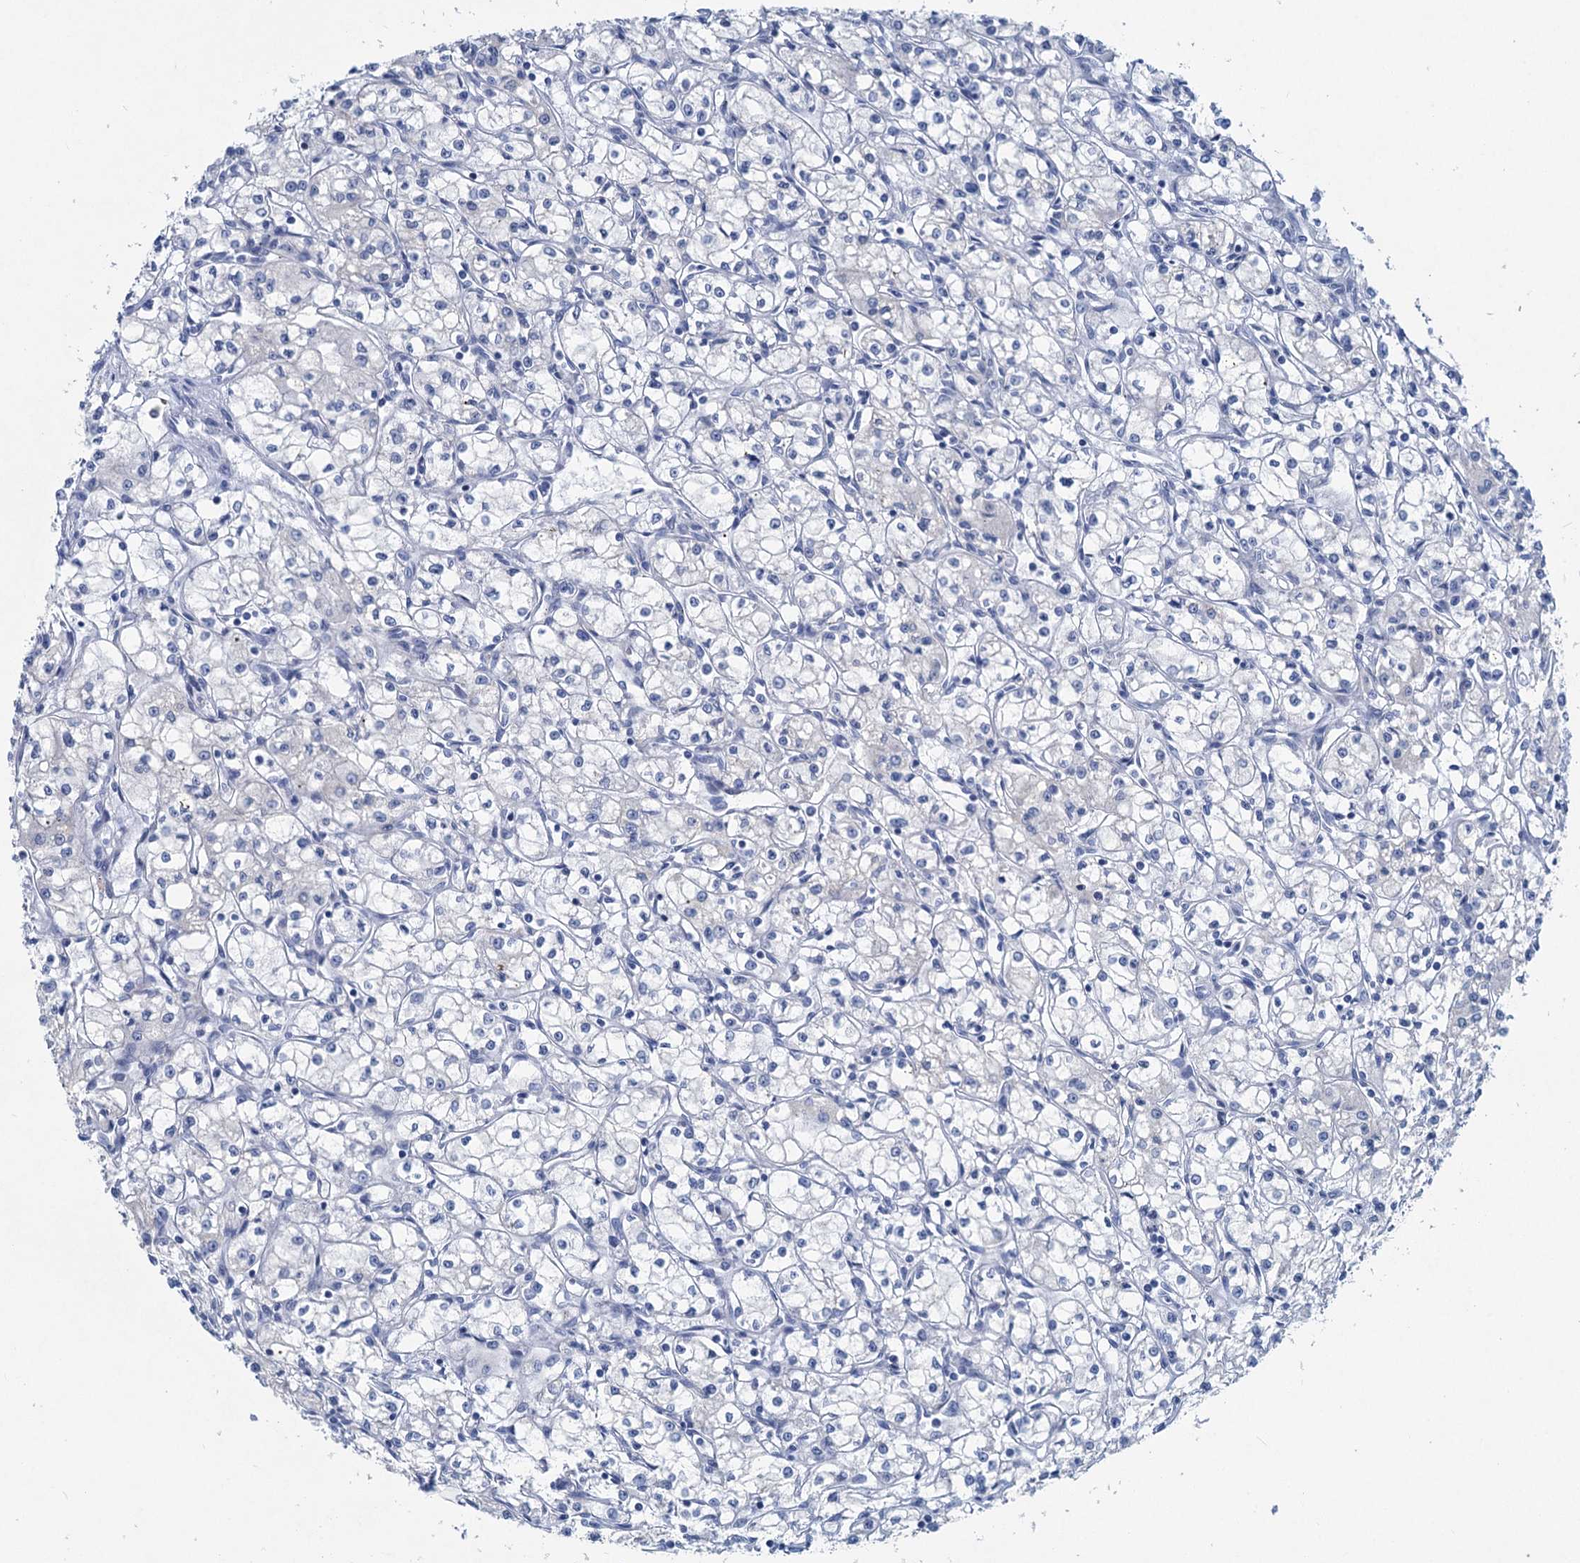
{"staining": {"intensity": "negative", "quantity": "none", "location": "none"}, "tissue": "renal cancer", "cell_type": "Tumor cells", "image_type": "cancer", "snomed": [{"axis": "morphology", "description": "Adenocarcinoma, NOS"}, {"axis": "topography", "description": "Kidney"}], "caption": "Immunohistochemical staining of renal cancer shows no significant staining in tumor cells.", "gene": "CHDH", "patient": {"sex": "male", "age": 59}}